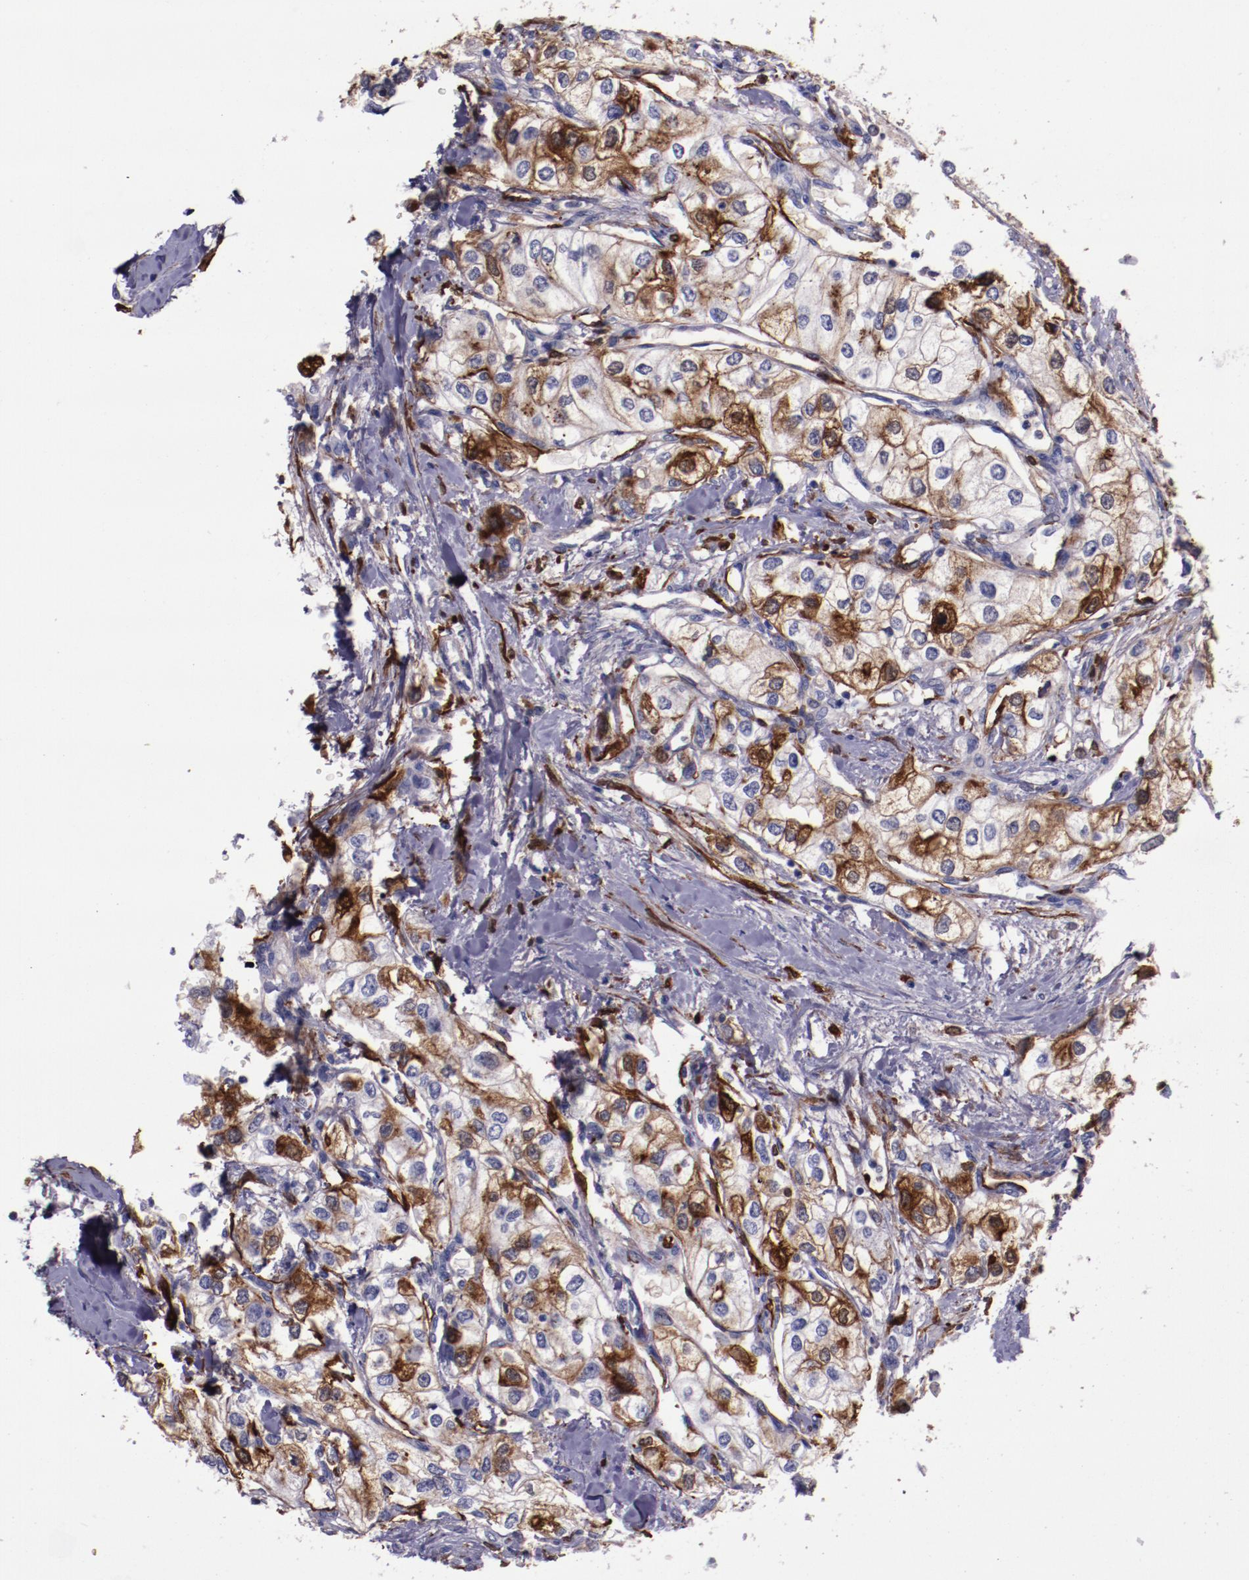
{"staining": {"intensity": "strong", "quantity": "<25%", "location": "cytoplasmic/membranous"}, "tissue": "renal cancer", "cell_type": "Tumor cells", "image_type": "cancer", "snomed": [{"axis": "morphology", "description": "Adenocarcinoma, NOS"}, {"axis": "topography", "description": "Kidney"}], "caption": "Immunohistochemistry (IHC) photomicrograph of renal cancer (adenocarcinoma) stained for a protein (brown), which demonstrates medium levels of strong cytoplasmic/membranous expression in approximately <25% of tumor cells.", "gene": "APOH", "patient": {"sex": "male", "age": 57}}